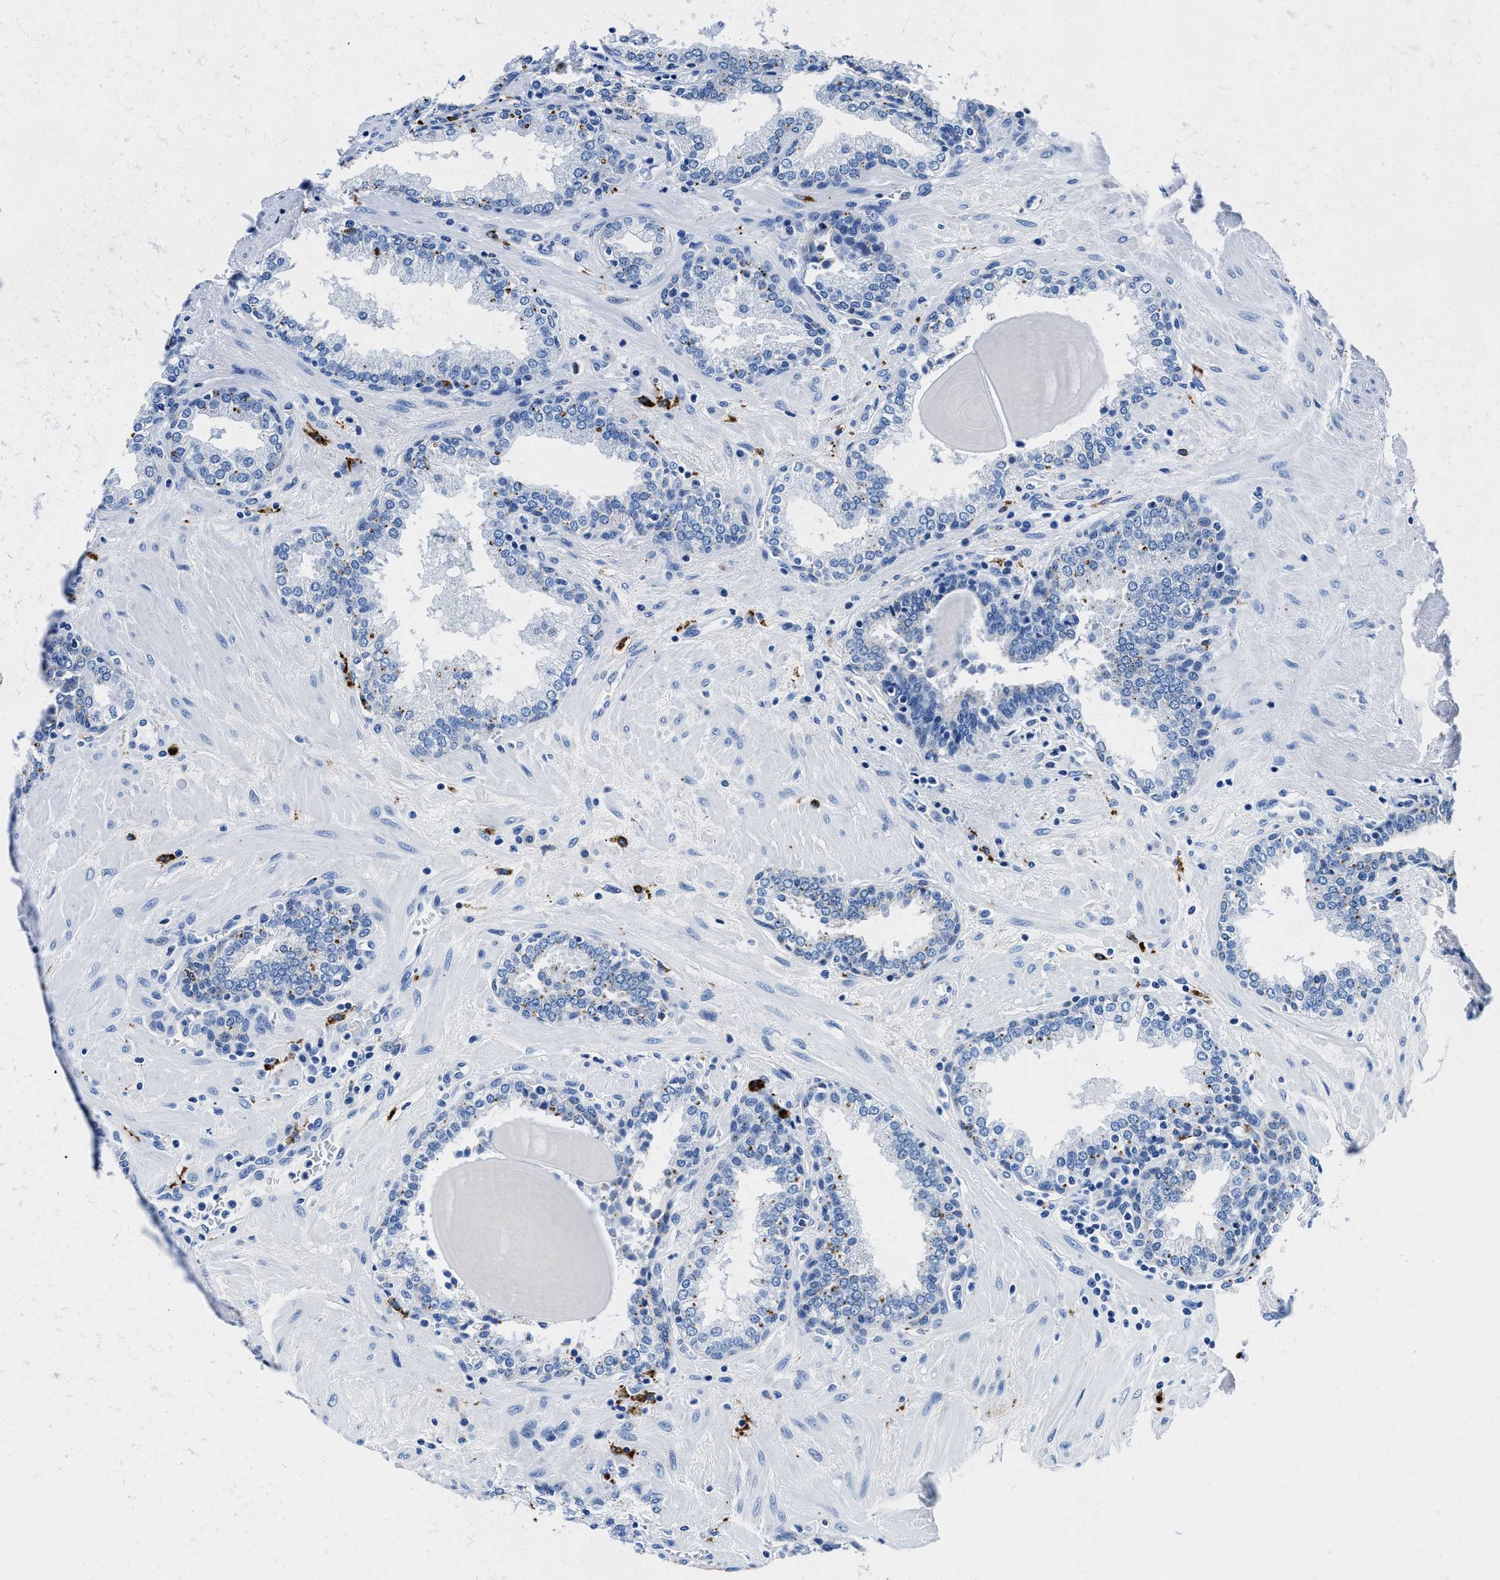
{"staining": {"intensity": "moderate", "quantity": "25%-75%", "location": "cytoplasmic/membranous"}, "tissue": "prostate", "cell_type": "Glandular cells", "image_type": "normal", "snomed": [{"axis": "morphology", "description": "Normal tissue, NOS"}, {"axis": "topography", "description": "Prostate"}], "caption": "The photomicrograph exhibits immunohistochemical staining of unremarkable prostate. There is moderate cytoplasmic/membranous staining is identified in approximately 25%-75% of glandular cells. Nuclei are stained in blue.", "gene": "OR14K1", "patient": {"sex": "male", "age": 51}}